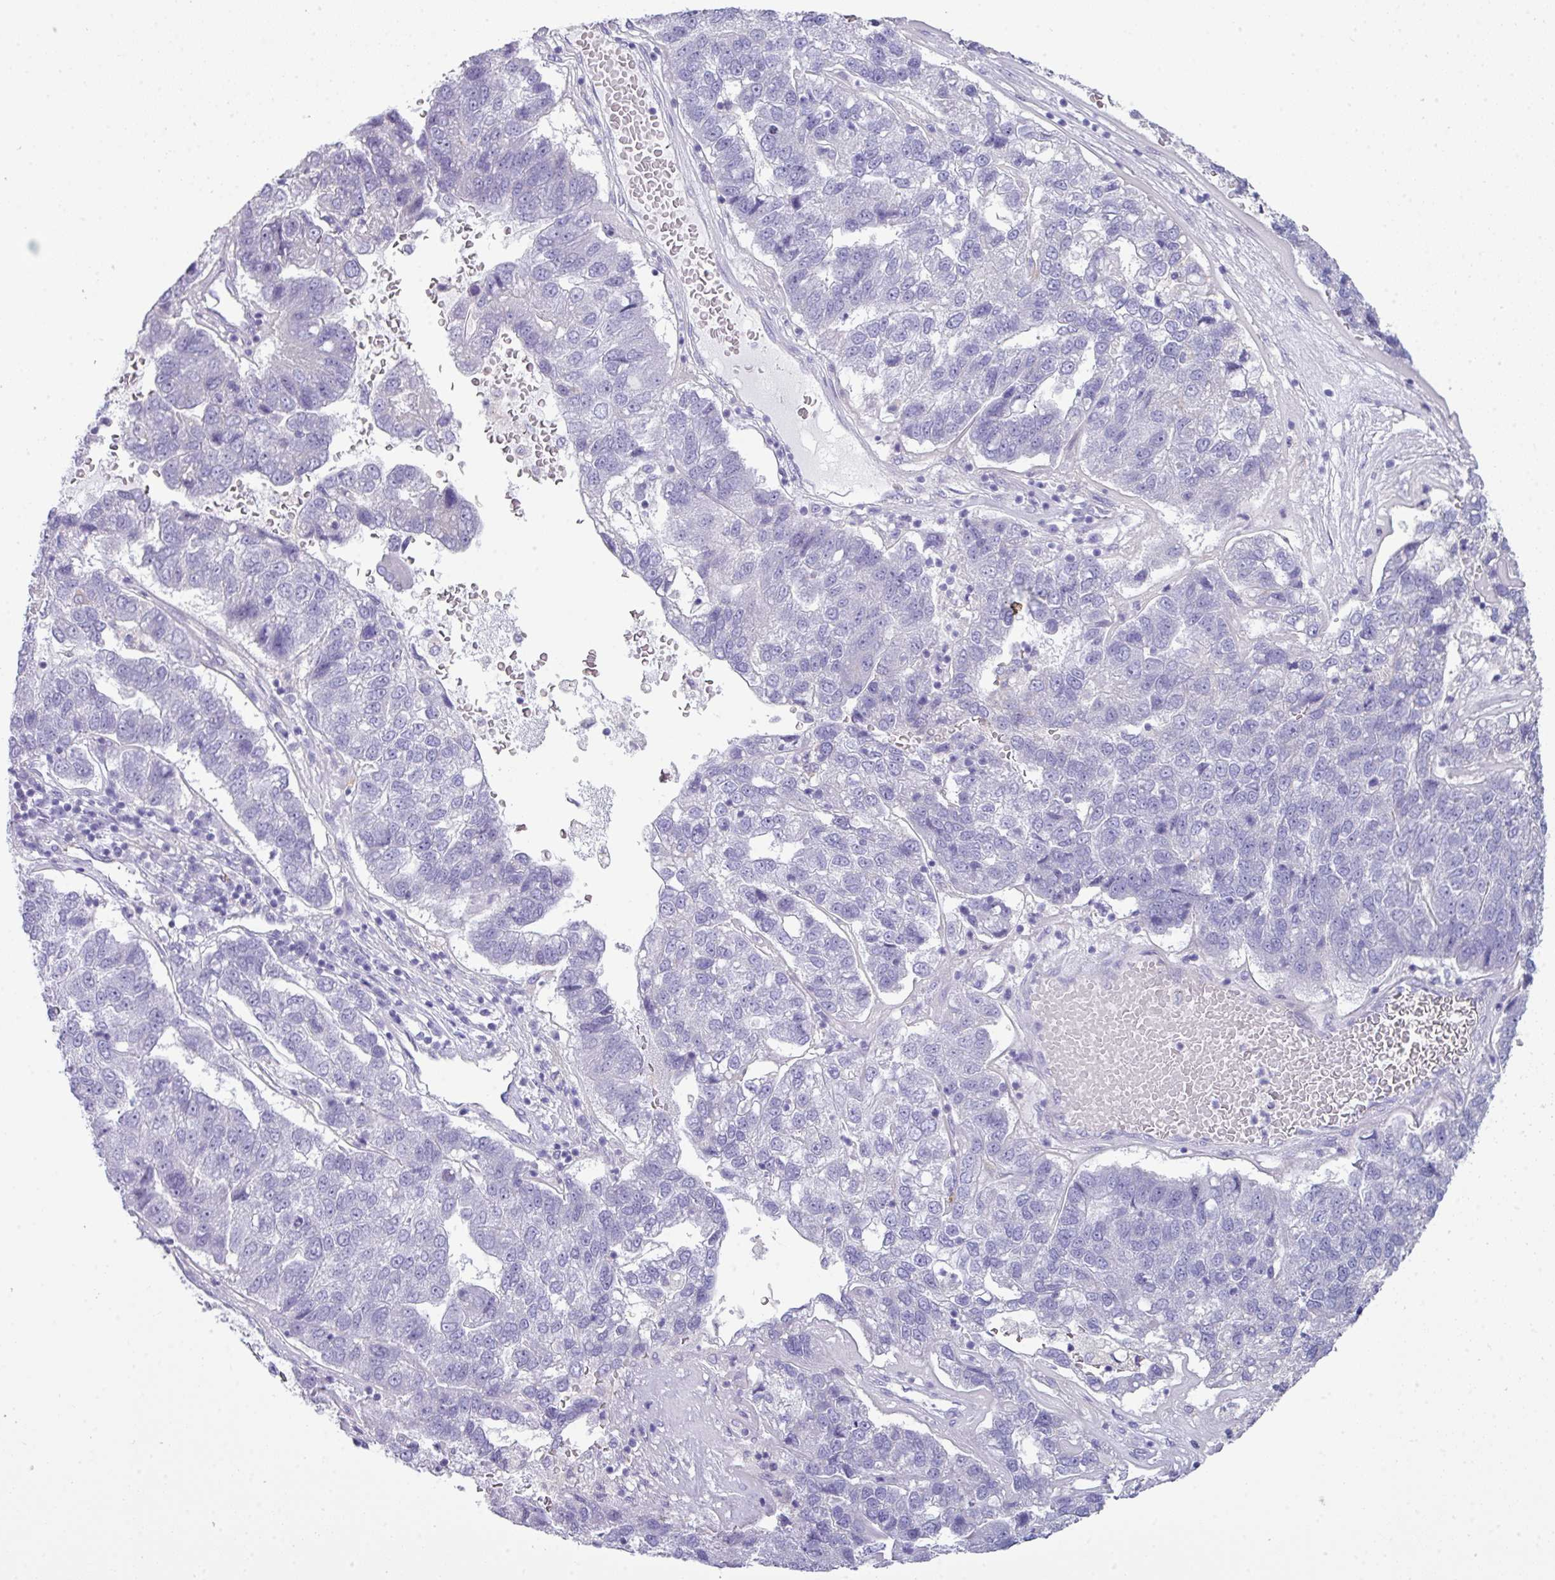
{"staining": {"intensity": "negative", "quantity": "none", "location": "none"}, "tissue": "pancreatic cancer", "cell_type": "Tumor cells", "image_type": "cancer", "snomed": [{"axis": "morphology", "description": "Adenocarcinoma, NOS"}, {"axis": "topography", "description": "Pancreas"}], "caption": "Tumor cells show no significant staining in adenocarcinoma (pancreatic).", "gene": "ABCC5", "patient": {"sex": "female", "age": 61}}